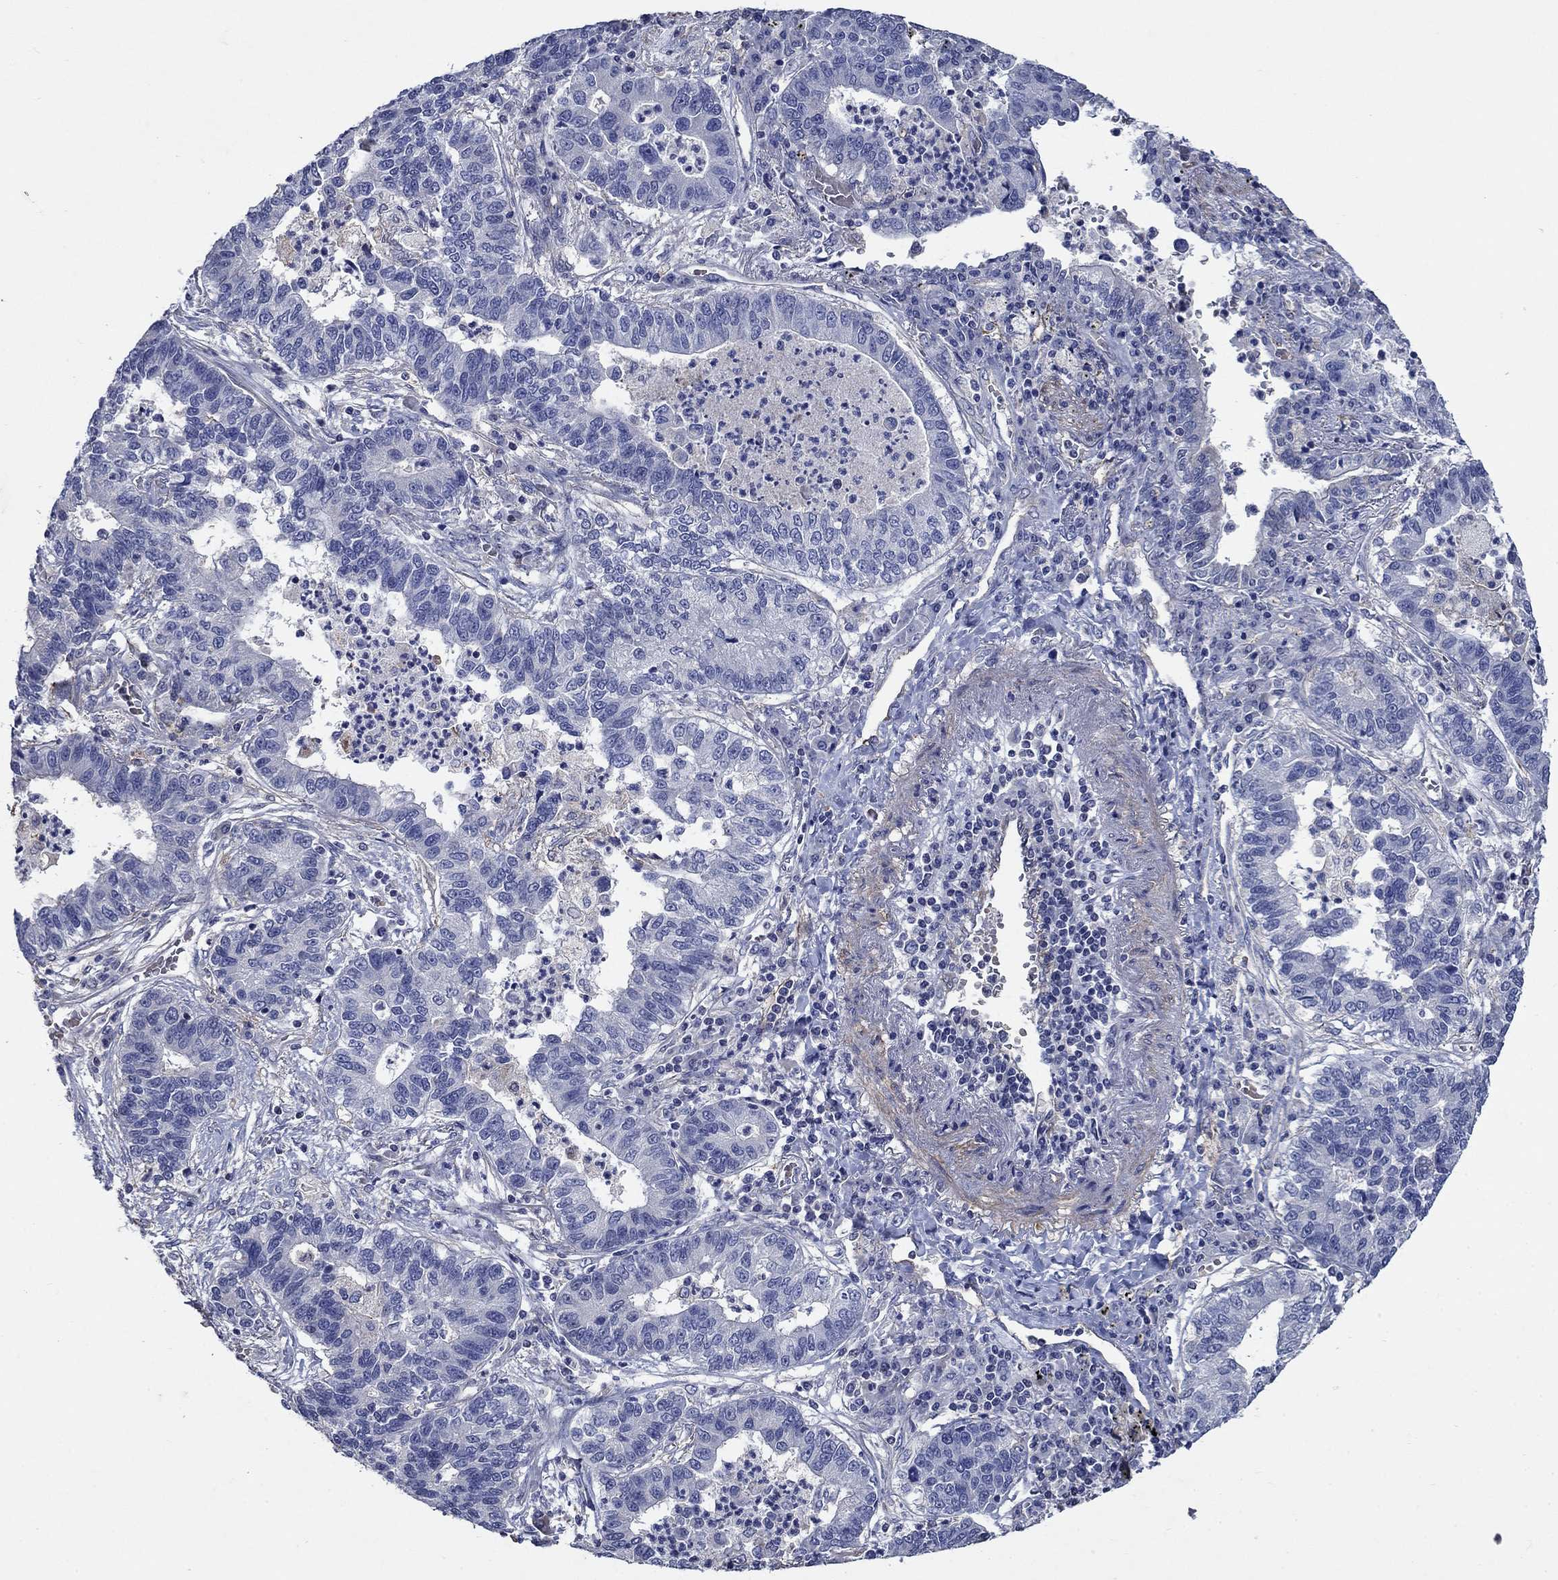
{"staining": {"intensity": "negative", "quantity": "none", "location": "none"}, "tissue": "lung cancer", "cell_type": "Tumor cells", "image_type": "cancer", "snomed": [{"axis": "morphology", "description": "Adenocarcinoma, NOS"}, {"axis": "topography", "description": "Lung"}], "caption": "IHC photomicrograph of lung adenocarcinoma stained for a protein (brown), which shows no staining in tumor cells.", "gene": "FLNC", "patient": {"sex": "female", "age": 57}}